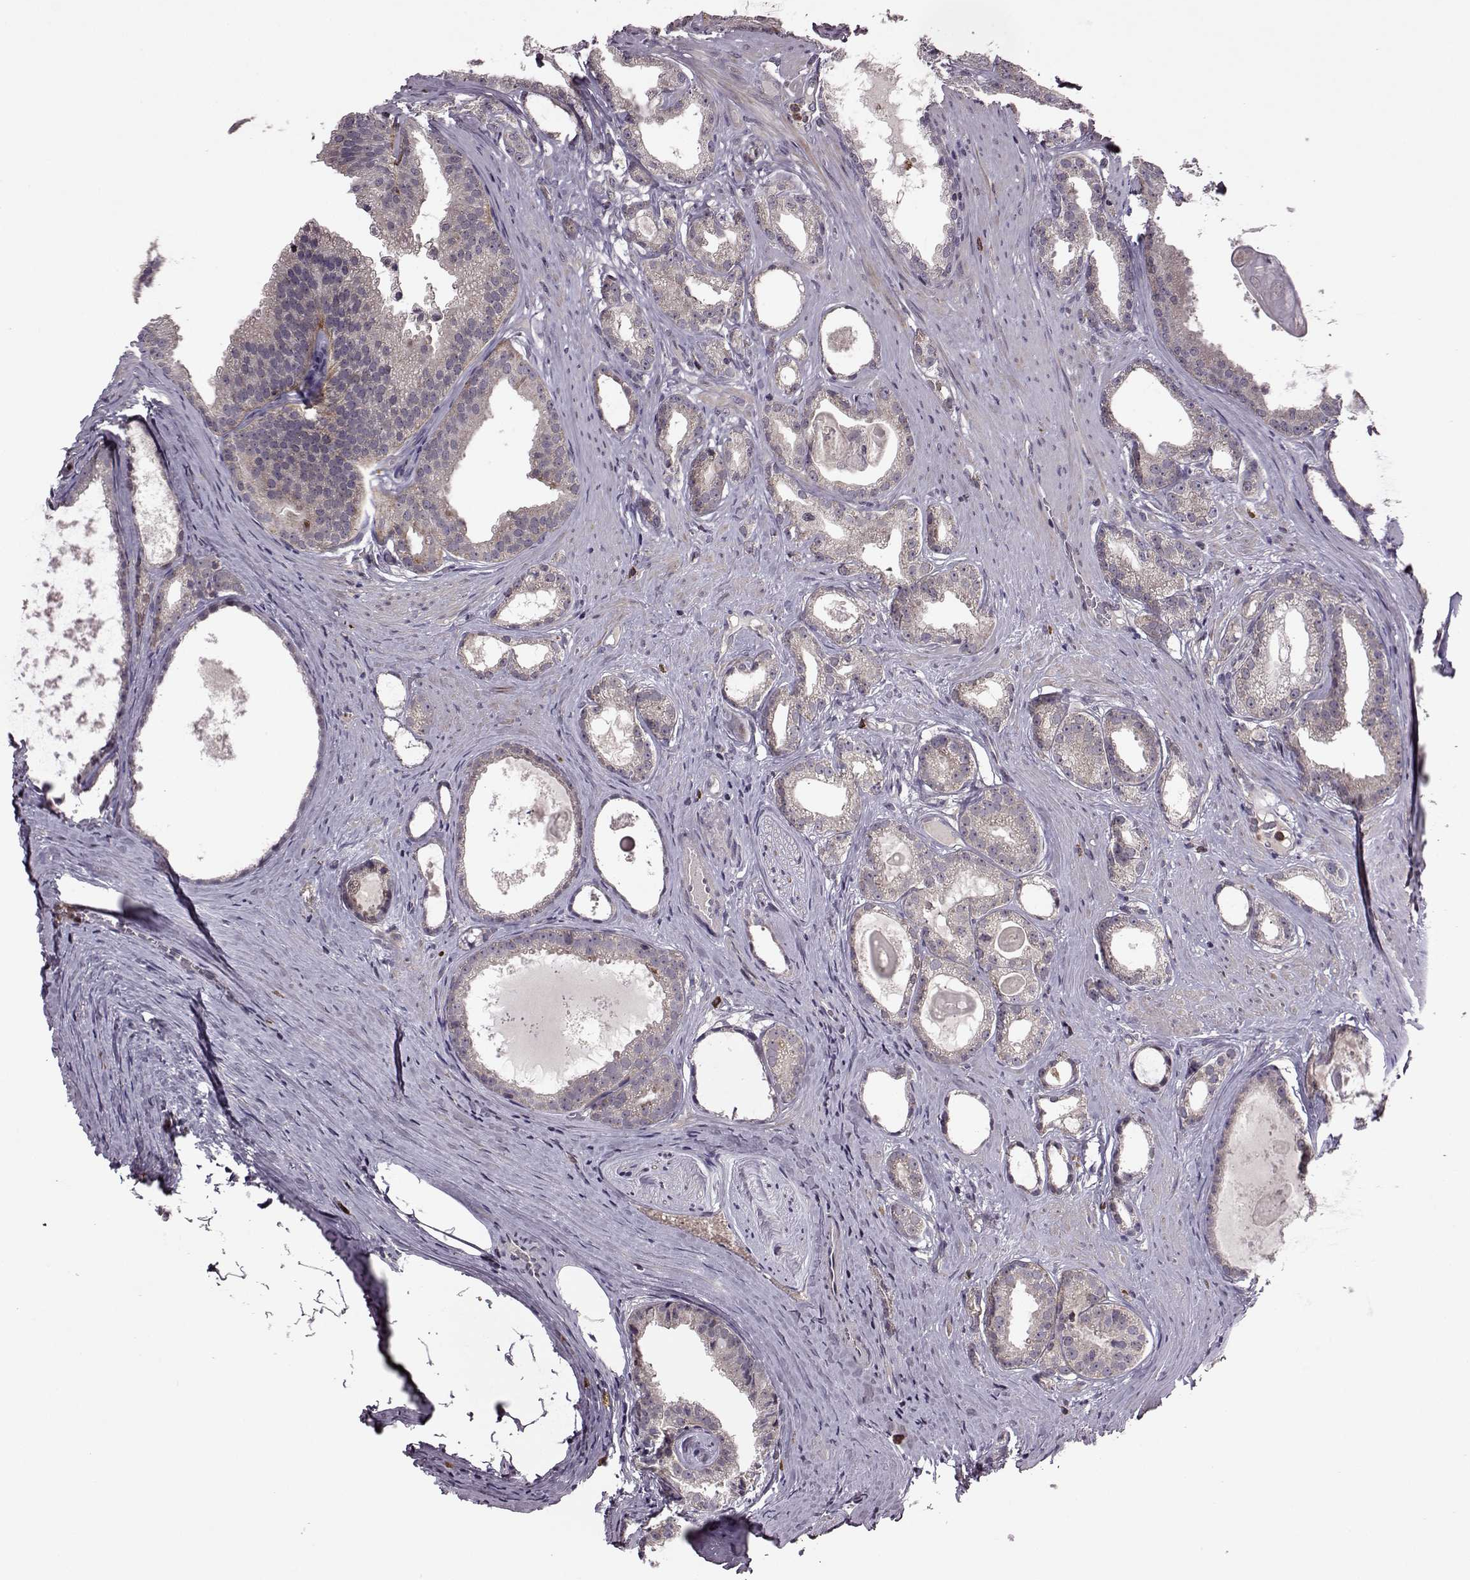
{"staining": {"intensity": "weak", "quantity": "25%-75%", "location": "cytoplasmic/membranous"}, "tissue": "prostate cancer", "cell_type": "Tumor cells", "image_type": "cancer", "snomed": [{"axis": "morphology", "description": "Adenocarcinoma, Low grade"}, {"axis": "topography", "description": "Prostate"}], "caption": "Immunohistochemistry (IHC) of prostate cancer exhibits low levels of weak cytoplasmic/membranous positivity in approximately 25%-75% of tumor cells.", "gene": "TRMU", "patient": {"sex": "male", "age": 65}}